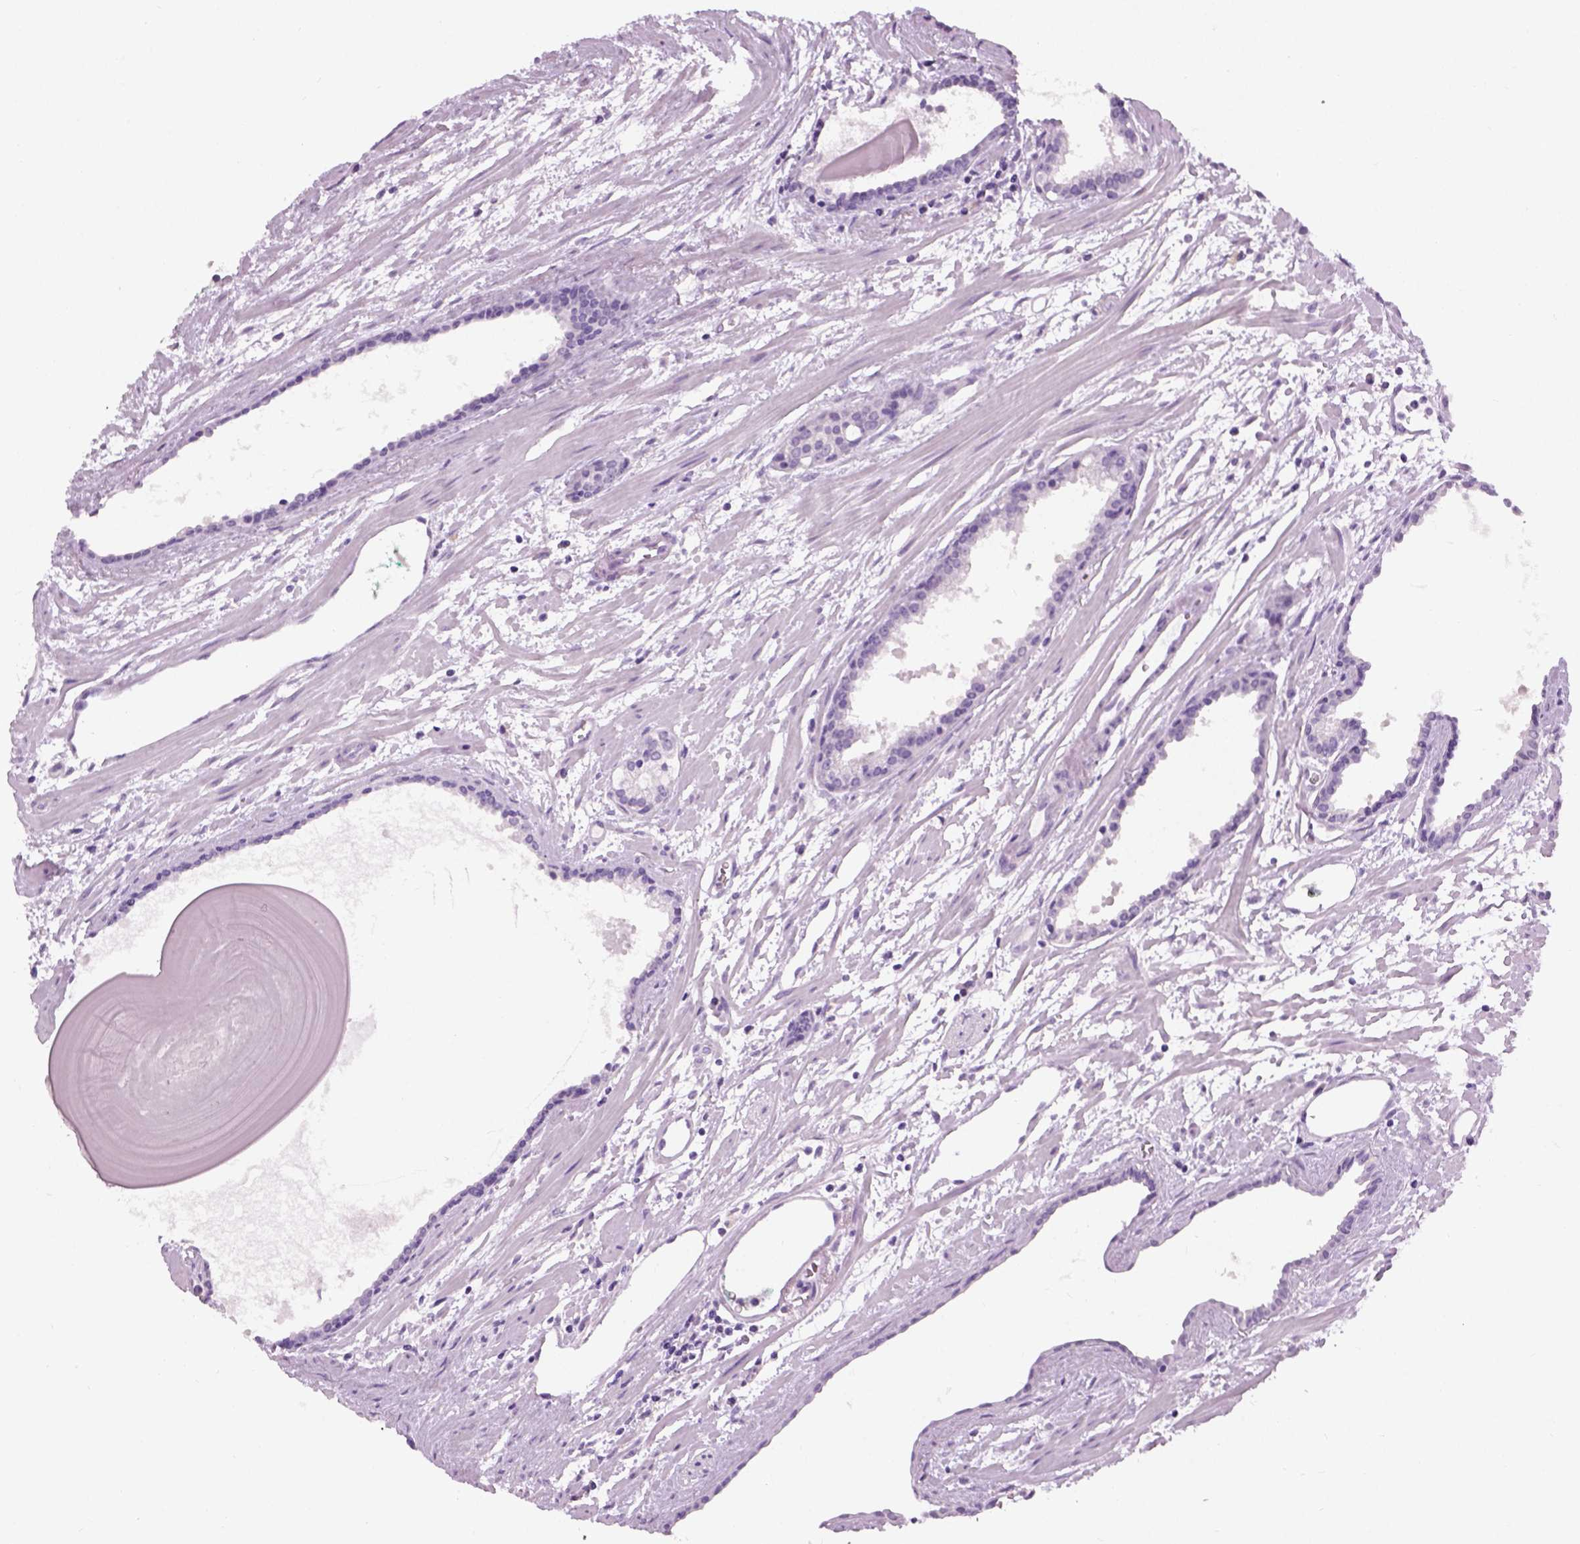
{"staining": {"intensity": "negative", "quantity": "none", "location": "none"}, "tissue": "prostate cancer", "cell_type": "Tumor cells", "image_type": "cancer", "snomed": [{"axis": "morphology", "description": "Adenocarcinoma, High grade"}, {"axis": "topography", "description": "Prostate"}], "caption": "DAB (3,3'-diaminobenzidine) immunohistochemical staining of high-grade adenocarcinoma (prostate) demonstrates no significant positivity in tumor cells. (DAB (3,3'-diaminobenzidine) IHC with hematoxylin counter stain).", "gene": "GABRB2", "patient": {"sex": "male", "age": 68}}